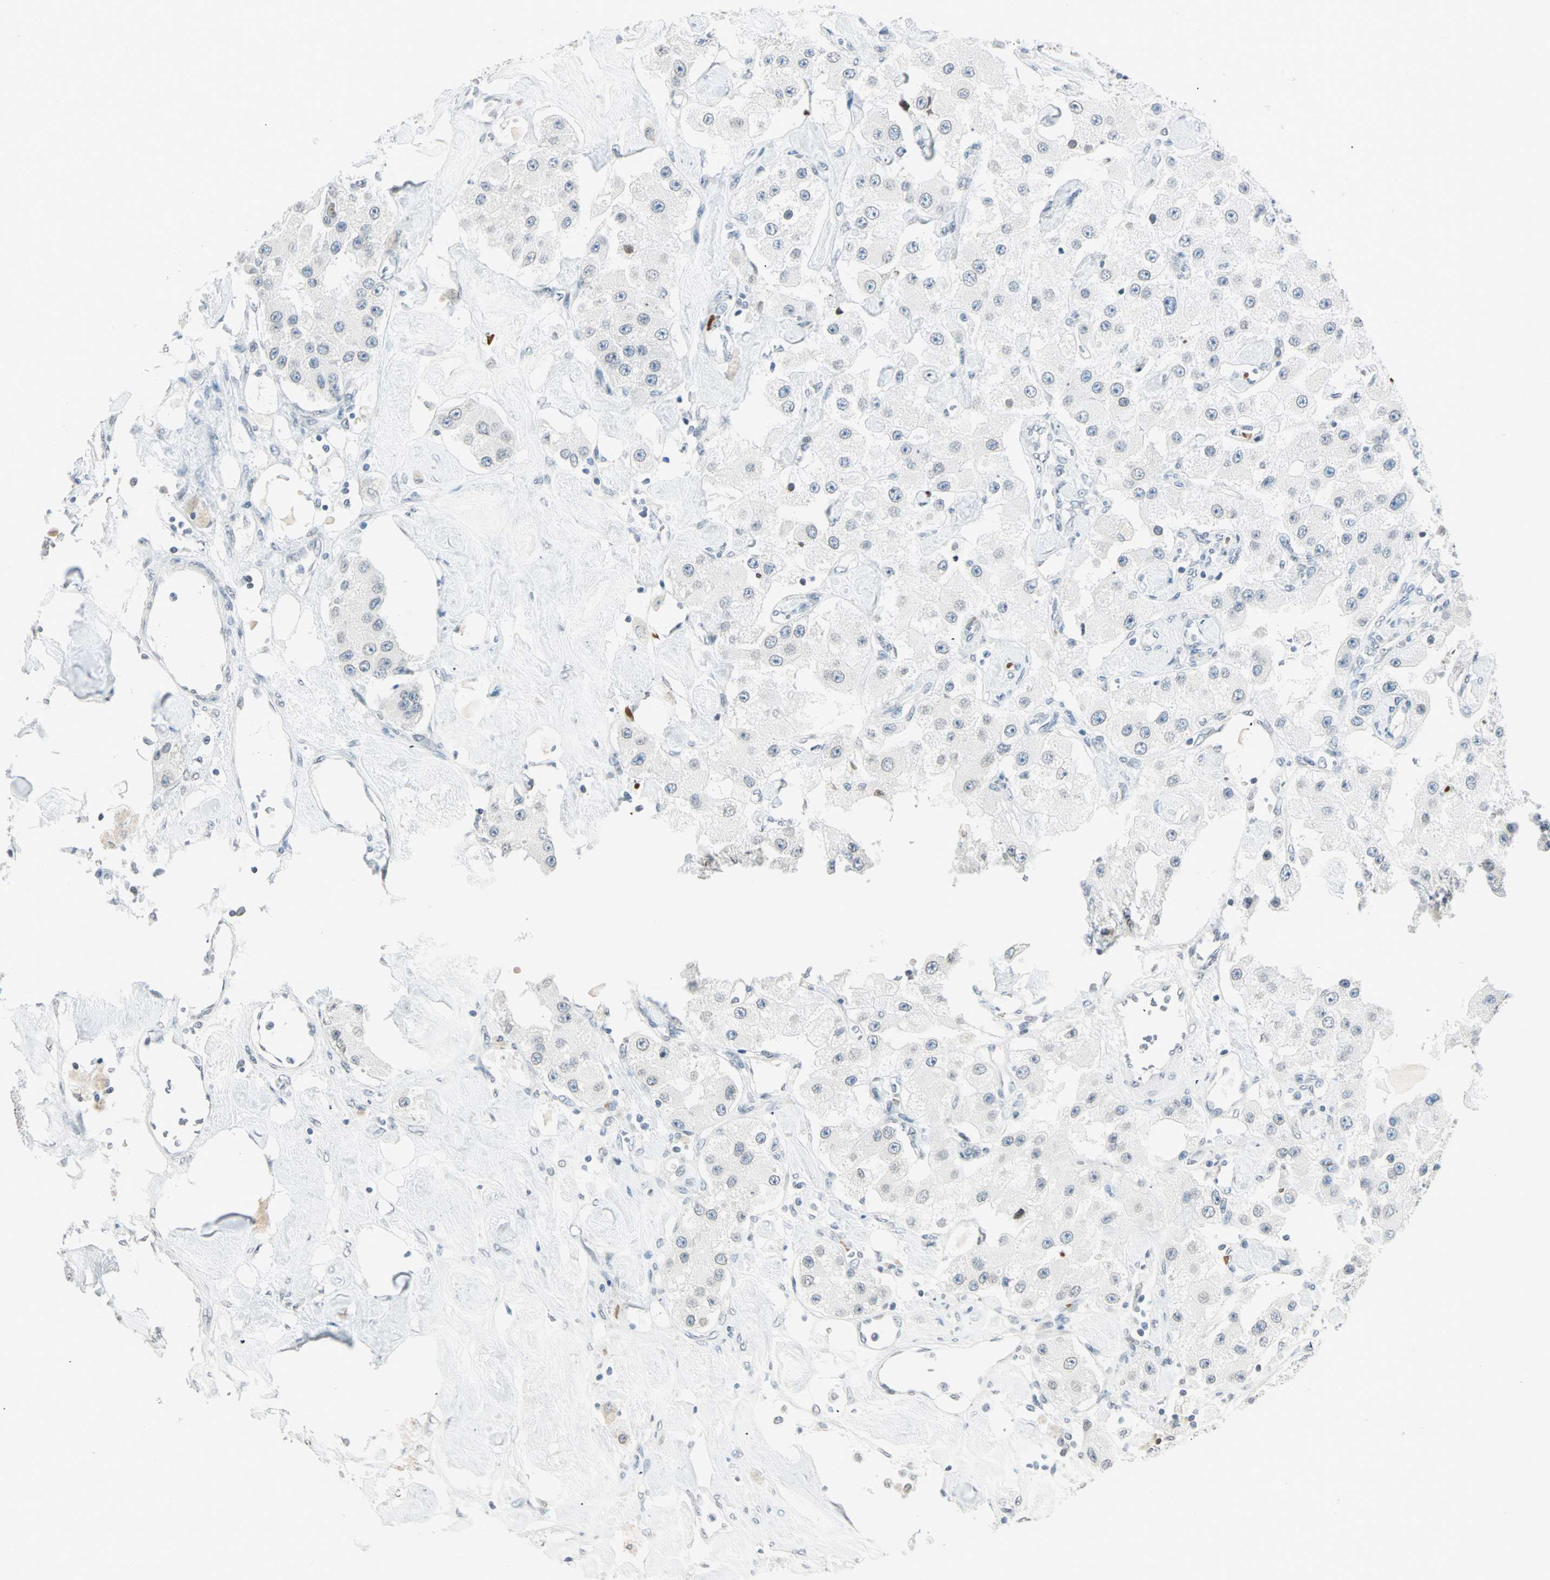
{"staining": {"intensity": "negative", "quantity": "none", "location": "none"}, "tissue": "carcinoid", "cell_type": "Tumor cells", "image_type": "cancer", "snomed": [{"axis": "morphology", "description": "Carcinoid, malignant, NOS"}, {"axis": "topography", "description": "Pancreas"}], "caption": "This image is of carcinoid stained with IHC to label a protein in brown with the nuclei are counter-stained blue. There is no positivity in tumor cells. (Brightfield microscopy of DAB (3,3'-diaminobenzidine) immunohistochemistry (IHC) at high magnification).", "gene": "BCAN", "patient": {"sex": "male", "age": 41}}